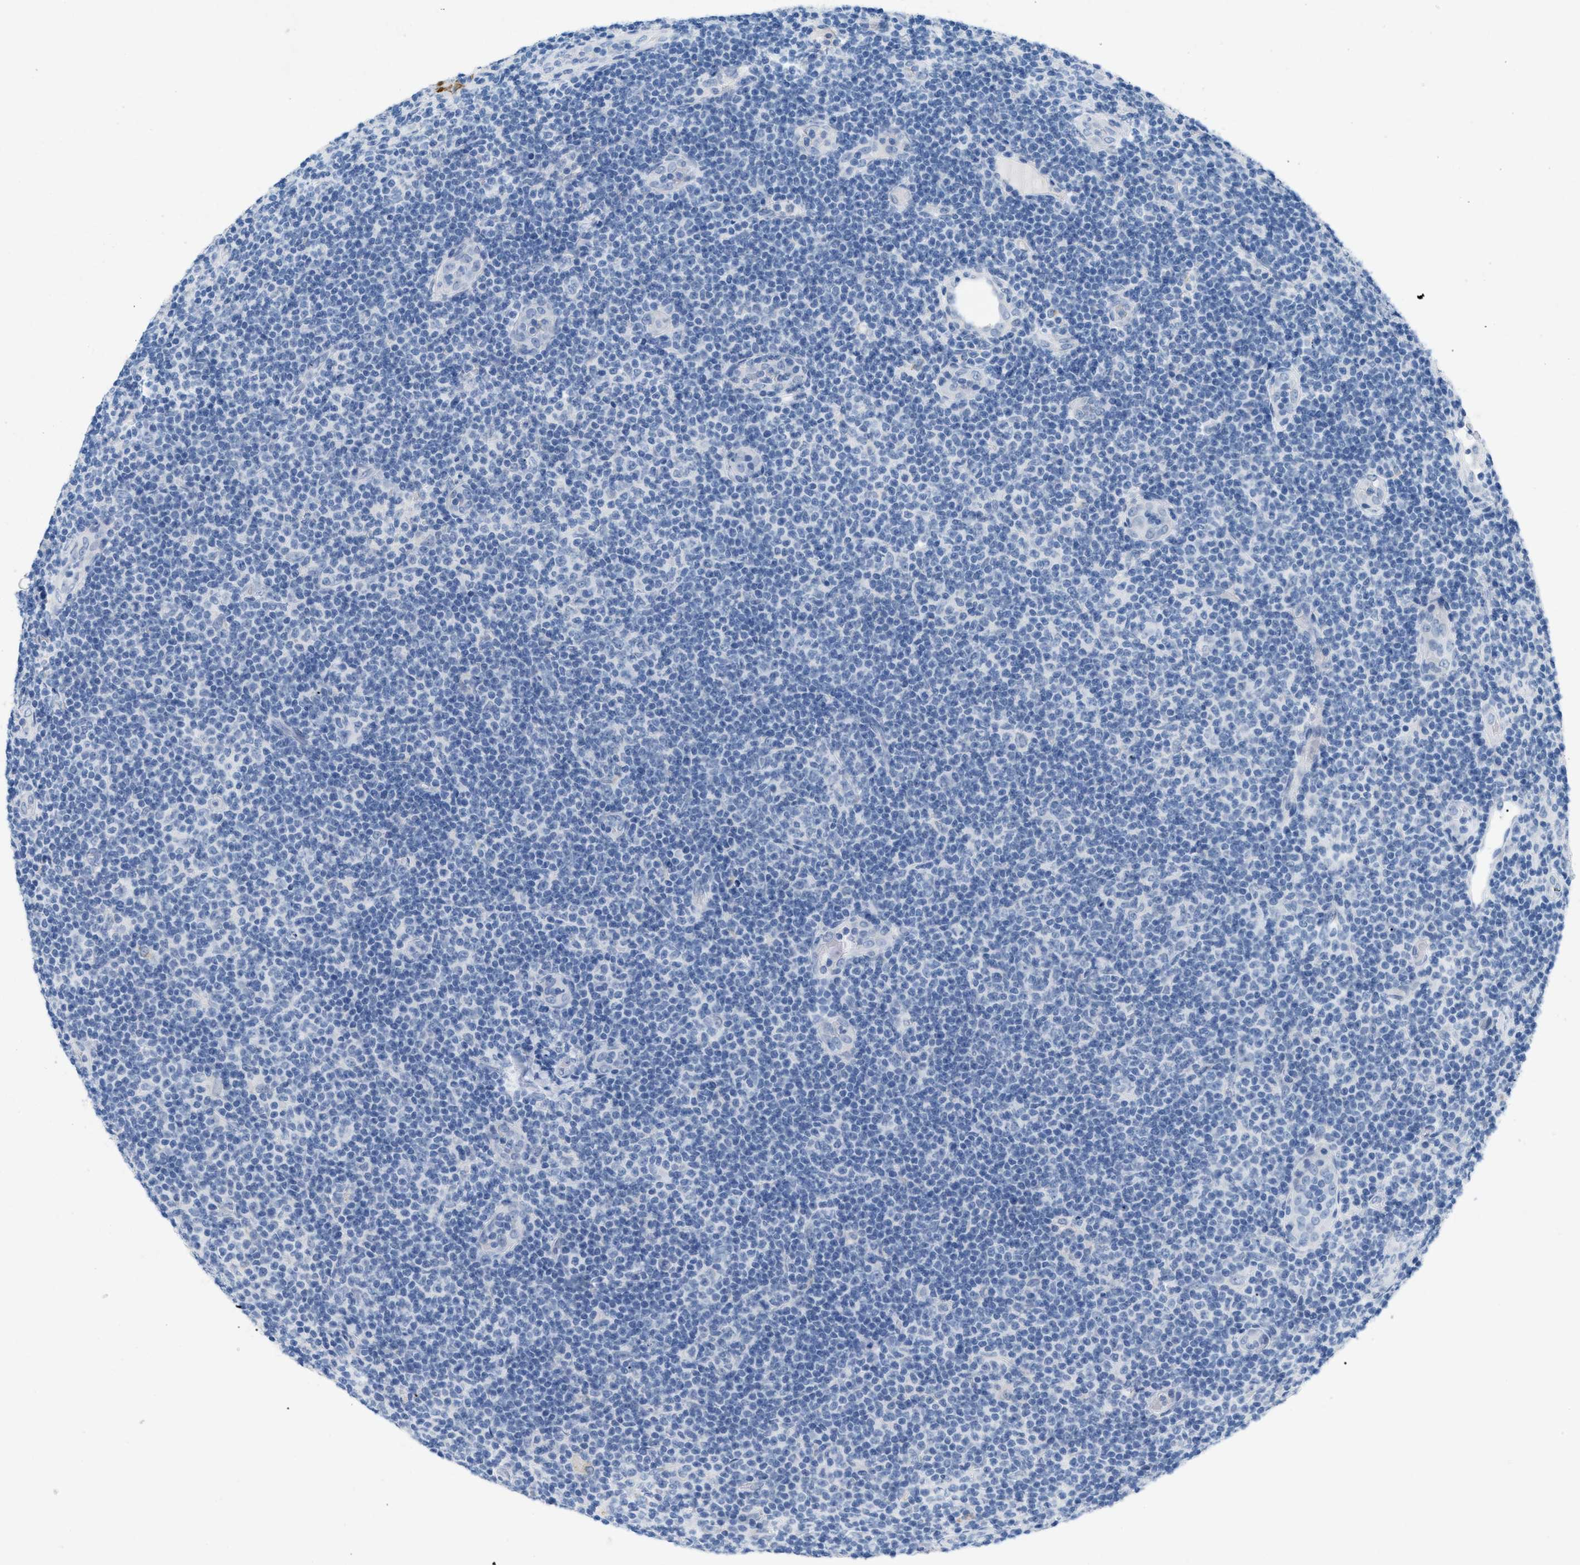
{"staining": {"intensity": "negative", "quantity": "none", "location": "none"}, "tissue": "lymphoma", "cell_type": "Tumor cells", "image_type": "cancer", "snomed": [{"axis": "morphology", "description": "Malignant lymphoma, non-Hodgkin's type, Low grade"}, {"axis": "topography", "description": "Lymph node"}], "caption": "The micrograph displays no significant staining in tumor cells of low-grade malignant lymphoma, non-Hodgkin's type. The staining was performed using DAB to visualize the protein expression in brown, while the nuclei were stained in blue with hematoxylin (Magnification: 20x).", "gene": "TASOR", "patient": {"sex": "male", "age": 83}}